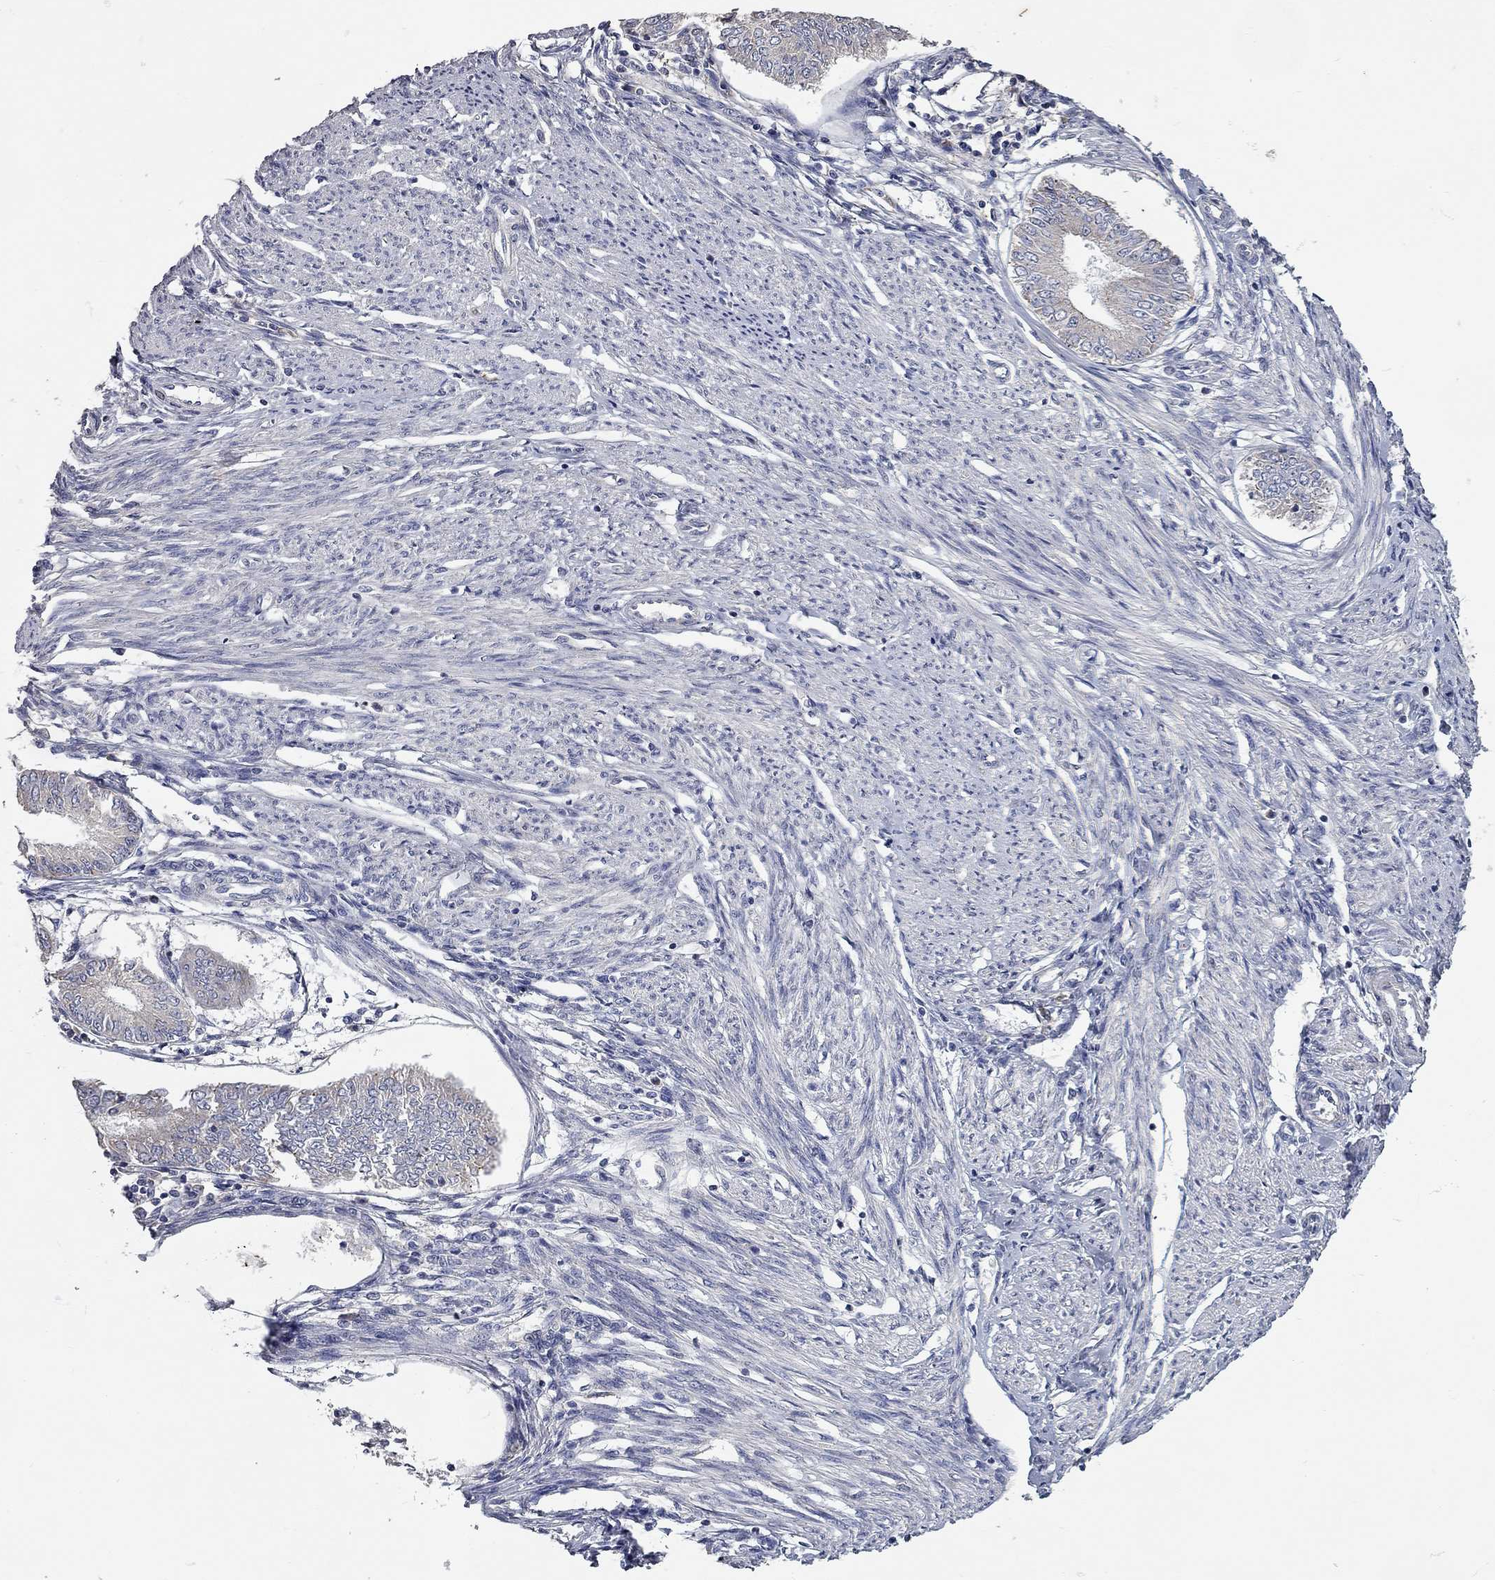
{"staining": {"intensity": "negative", "quantity": "none", "location": "none"}, "tissue": "endometrial cancer", "cell_type": "Tumor cells", "image_type": "cancer", "snomed": [{"axis": "morphology", "description": "Adenocarcinoma, NOS"}, {"axis": "topography", "description": "Endometrium"}], "caption": "The image shows no significant staining in tumor cells of endometrial adenocarcinoma.", "gene": "XAGE2", "patient": {"sex": "female", "age": 68}}